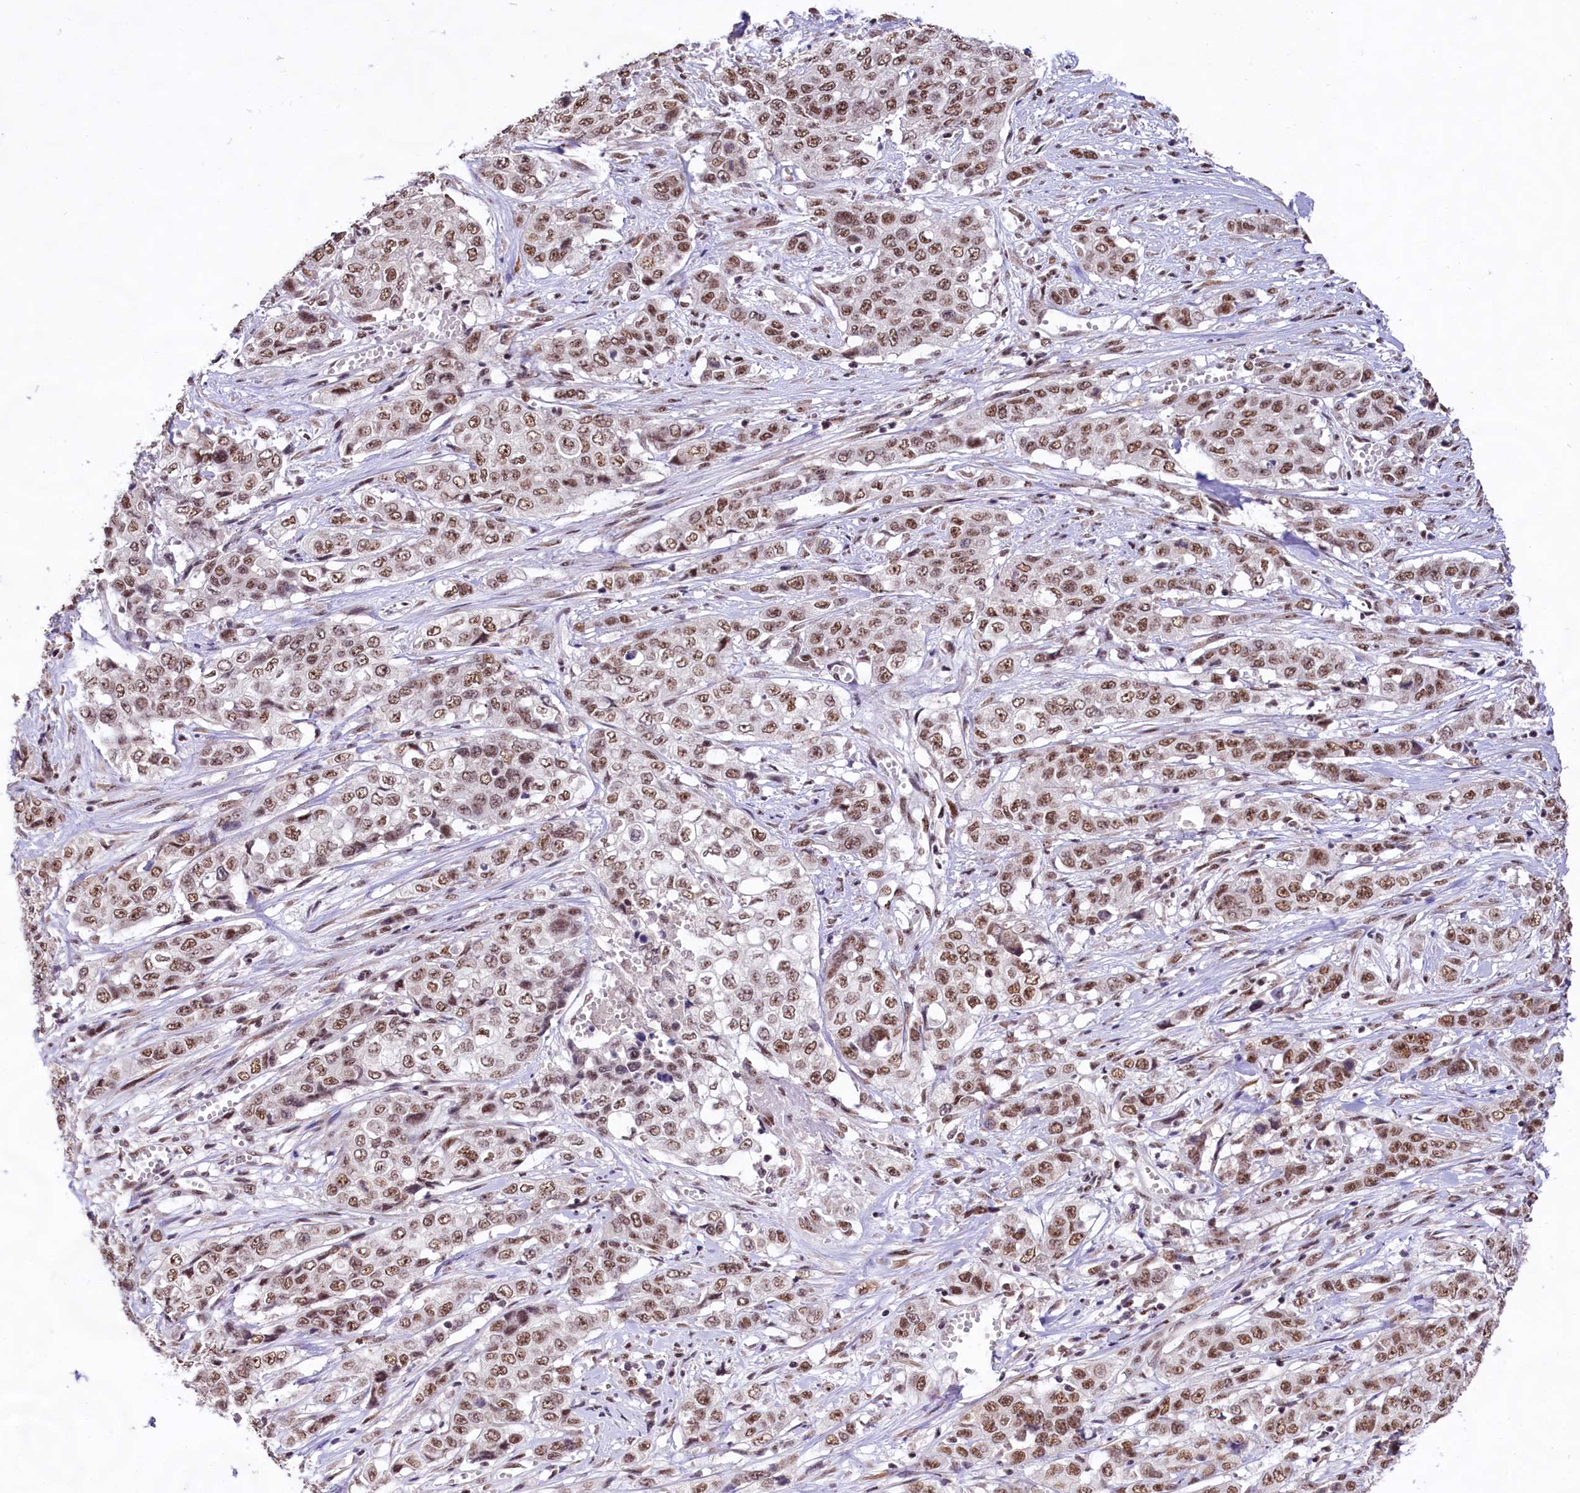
{"staining": {"intensity": "moderate", "quantity": ">75%", "location": "nuclear"}, "tissue": "stomach cancer", "cell_type": "Tumor cells", "image_type": "cancer", "snomed": [{"axis": "morphology", "description": "Adenocarcinoma, NOS"}, {"axis": "topography", "description": "Stomach, upper"}], "caption": "This is an image of immunohistochemistry (IHC) staining of stomach cancer (adenocarcinoma), which shows moderate expression in the nuclear of tumor cells.", "gene": "HIRA", "patient": {"sex": "male", "age": 62}}